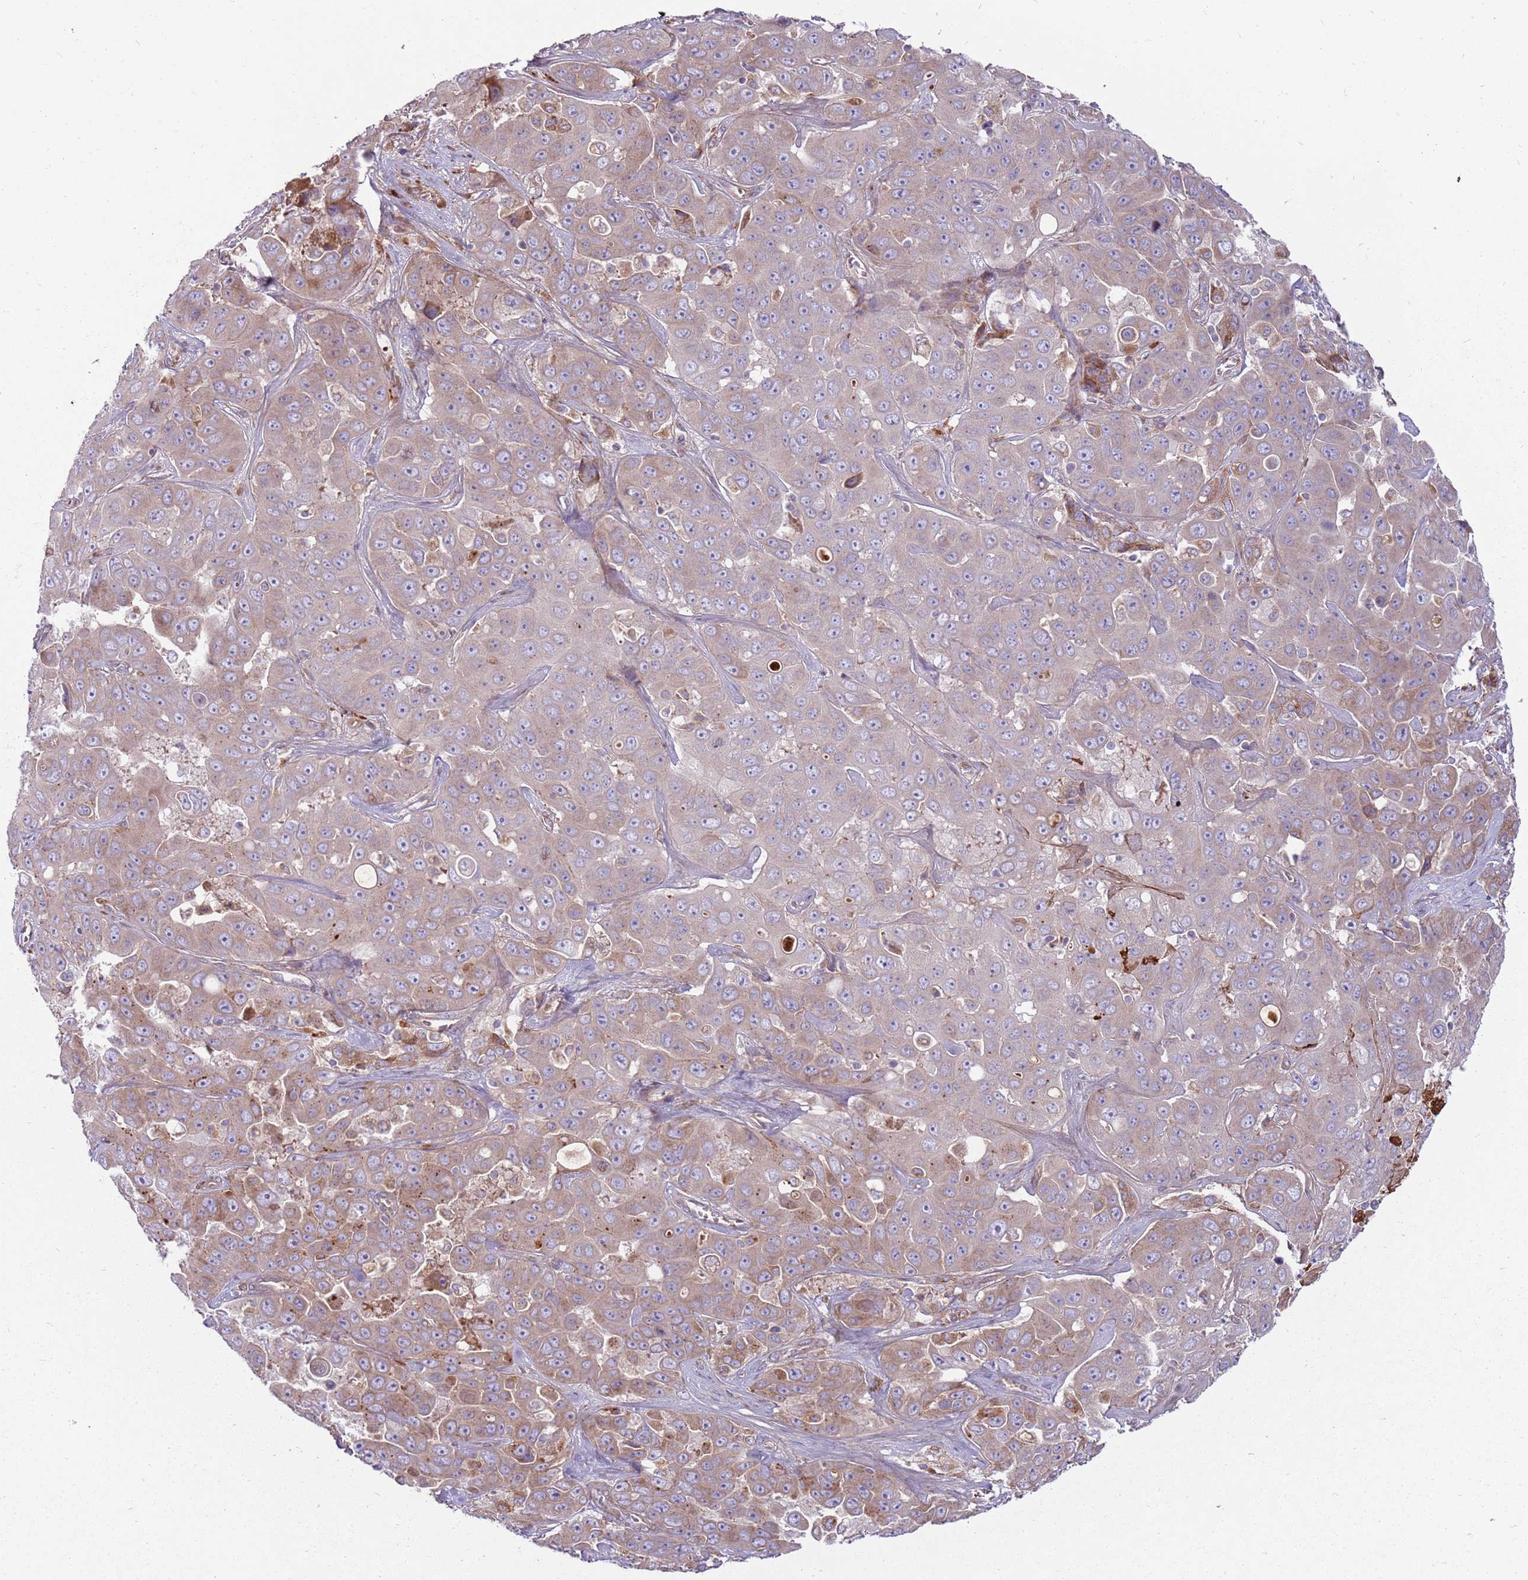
{"staining": {"intensity": "weak", "quantity": "25%-75%", "location": "cytoplasmic/membranous"}, "tissue": "liver cancer", "cell_type": "Tumor cells", "image_type": "cancer", "snomed": [{"axis": "morphology", "description": "Cholangiocarcinoma"}, {"axis": "topography", "description": "Liver"}], "caption": "Protein staining by immunohistochemistry shows weak cytoplasmic/membranous positivity in about 25%-75% of tumor cells in liver cholangiocarcinoma. Nuclei are stained in blue.", "gene": "EMC1", "patient": {"sex": "female", "age": 52}}